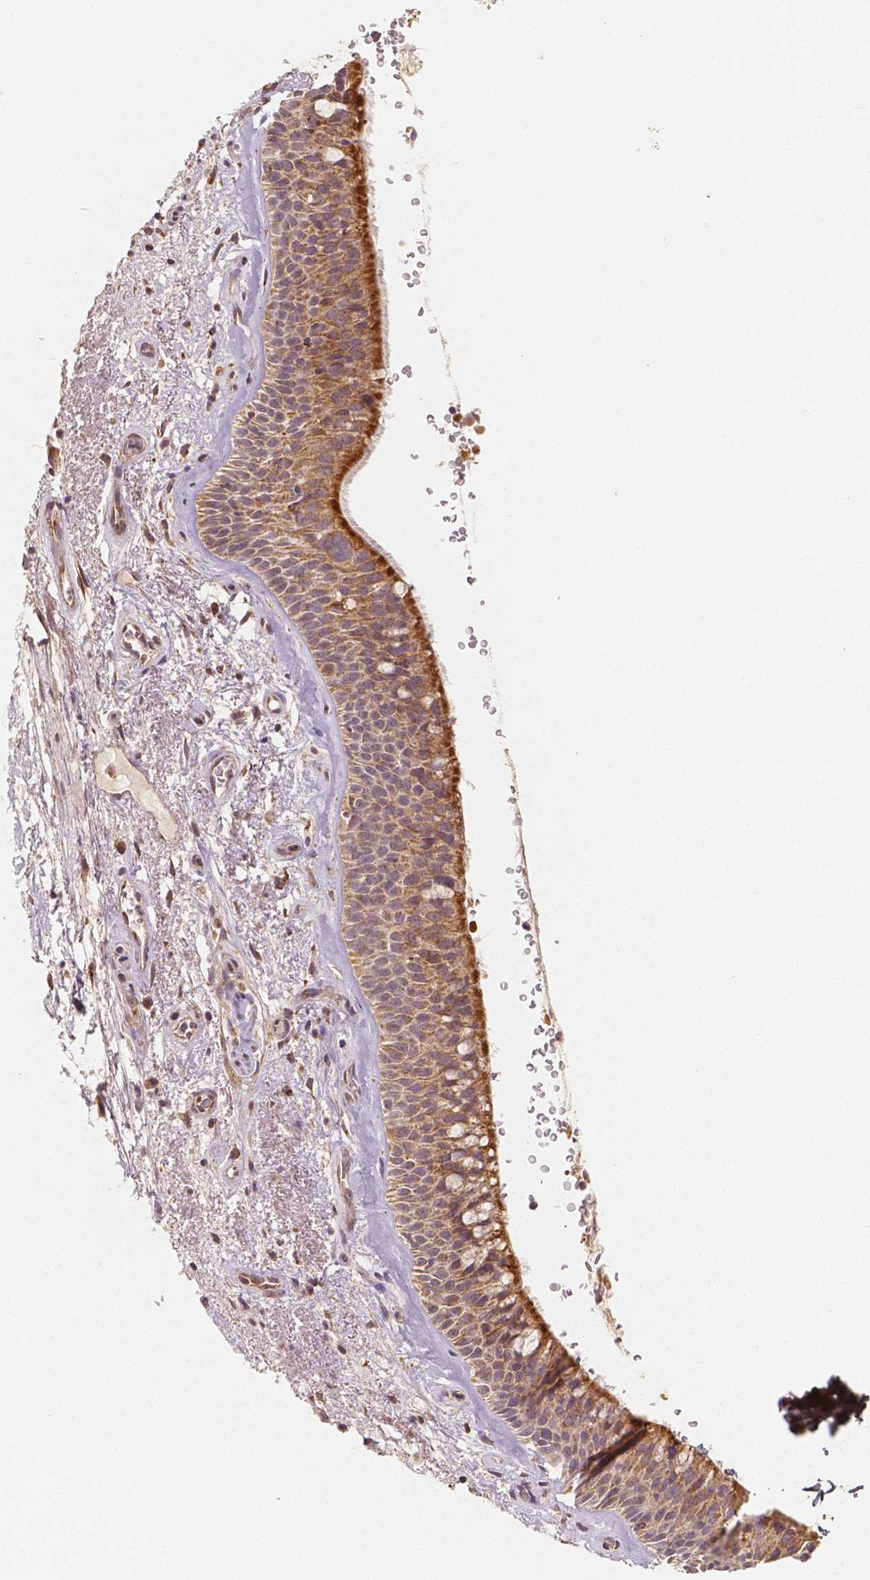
{"staining": {"intensity": "moderate", "quantity": ">75%", "location": "cytoplasmic/membranous"}, "tissue": "bronchus", "cell_type": "Respiratory epithelial cells", "image_type": "normal", "snomed": [{"axis": "morphology", "description": "Normal tissue, NOS"}, {"axis": "topography", "description": "Bronchus"}], "caption": "DAB immunohistochemical staining of benign bronchus reveals moderate cytoplasmic/membranous protein staining in about >75% of respiratory epithelial cells. (Stains: DAB in brown, nuclei in blue, Microscopy: brightfield microscopy at high magnification).", "gene": "PGAM5", "patient": {"sex": "male", "age": 48}}